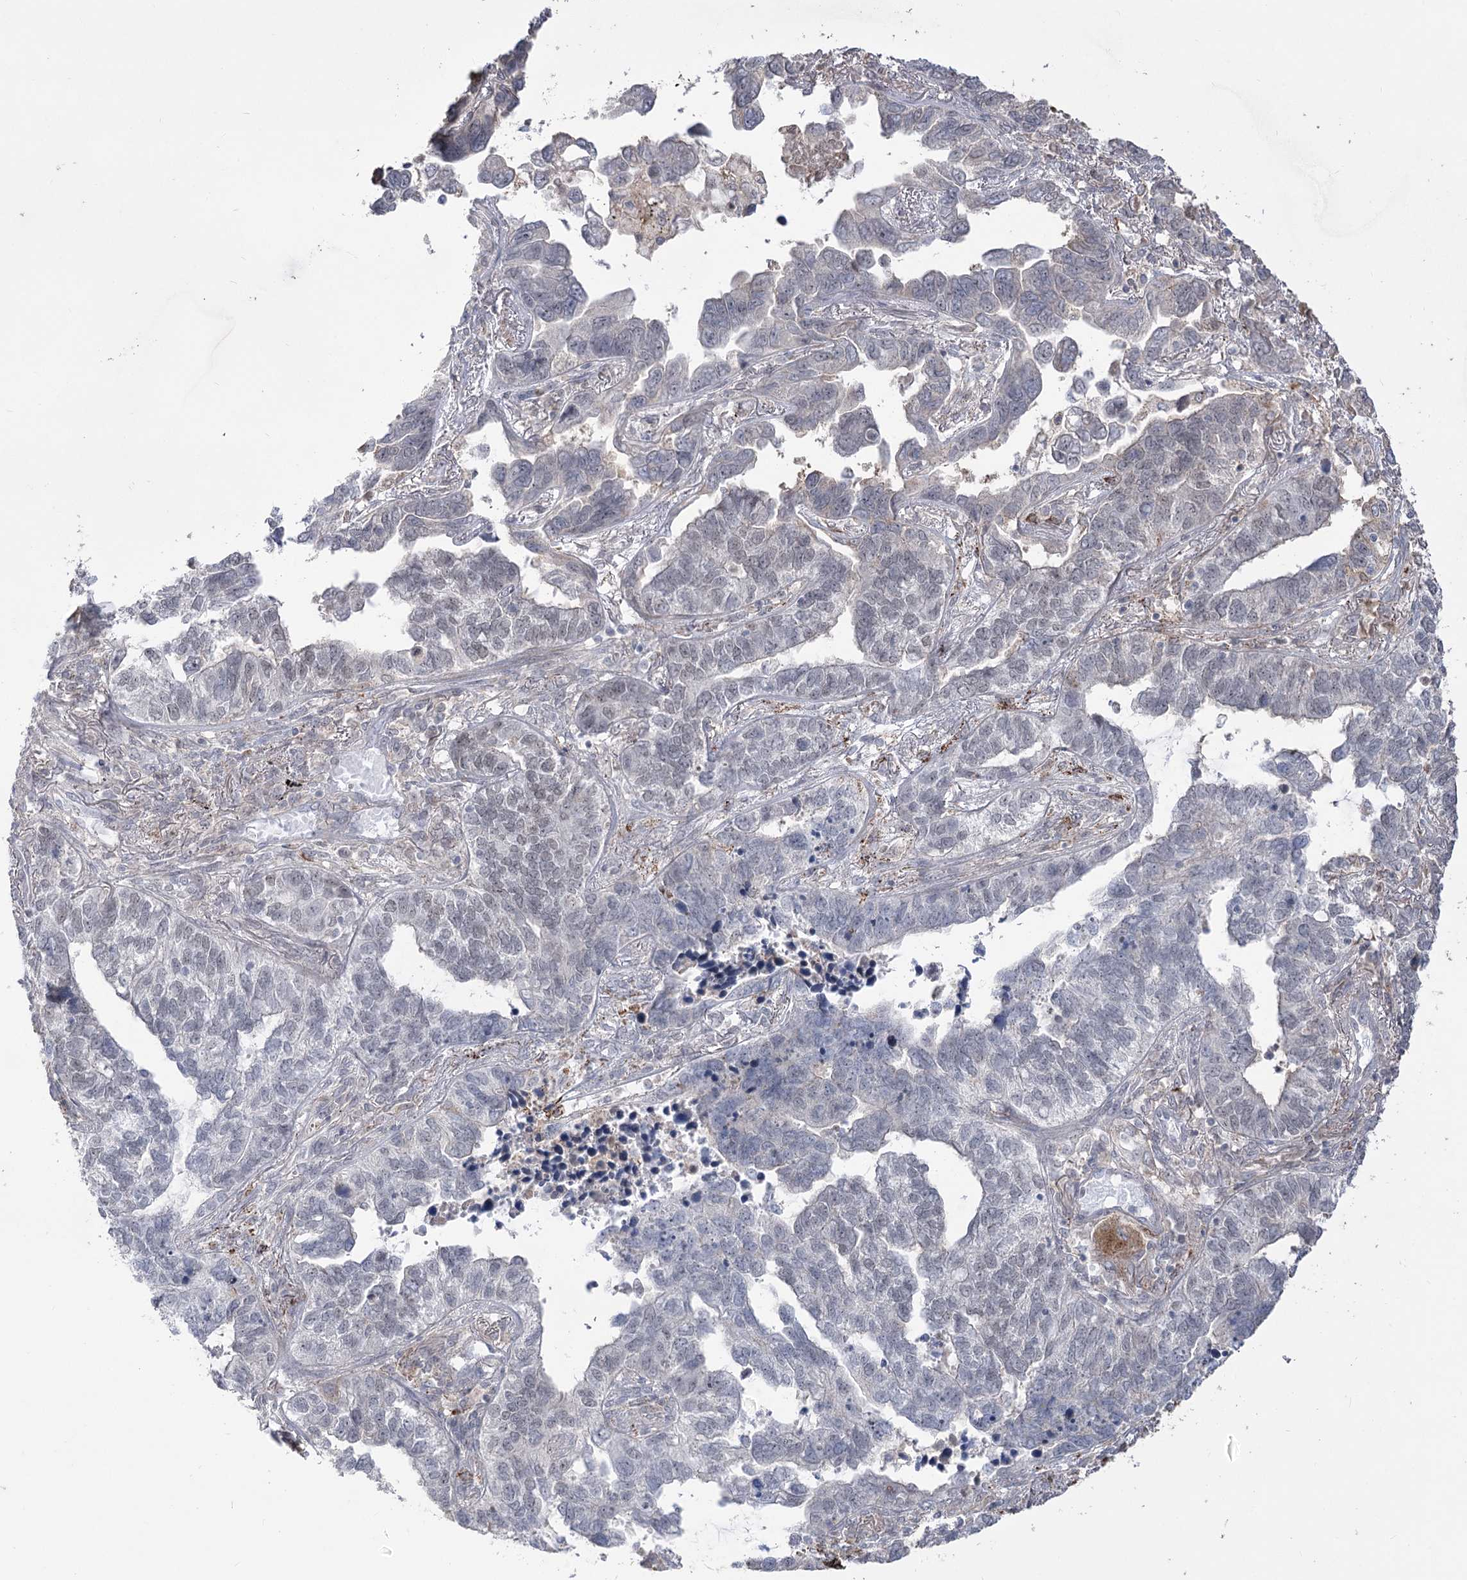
{"staining": {"intensity": "negative", "quantity": "none", "location": "none"}, "tissue": "lung cancer", "cell_type": "Tumor cells", "image_type": "cancer", "snomed": [{"axis": "morphology", "description": "Adenocarcinoma, NOS"}, {"axis": "topography", "description": "Lung"}], "caption": "A high-resolution image shows IHC staining of lung cancer, which displays no significant positivity in tumor cells. Nuclei are stained in blue.", "gene": "ZSCAN23", "patient": {"sex": "male", "age": 67}}